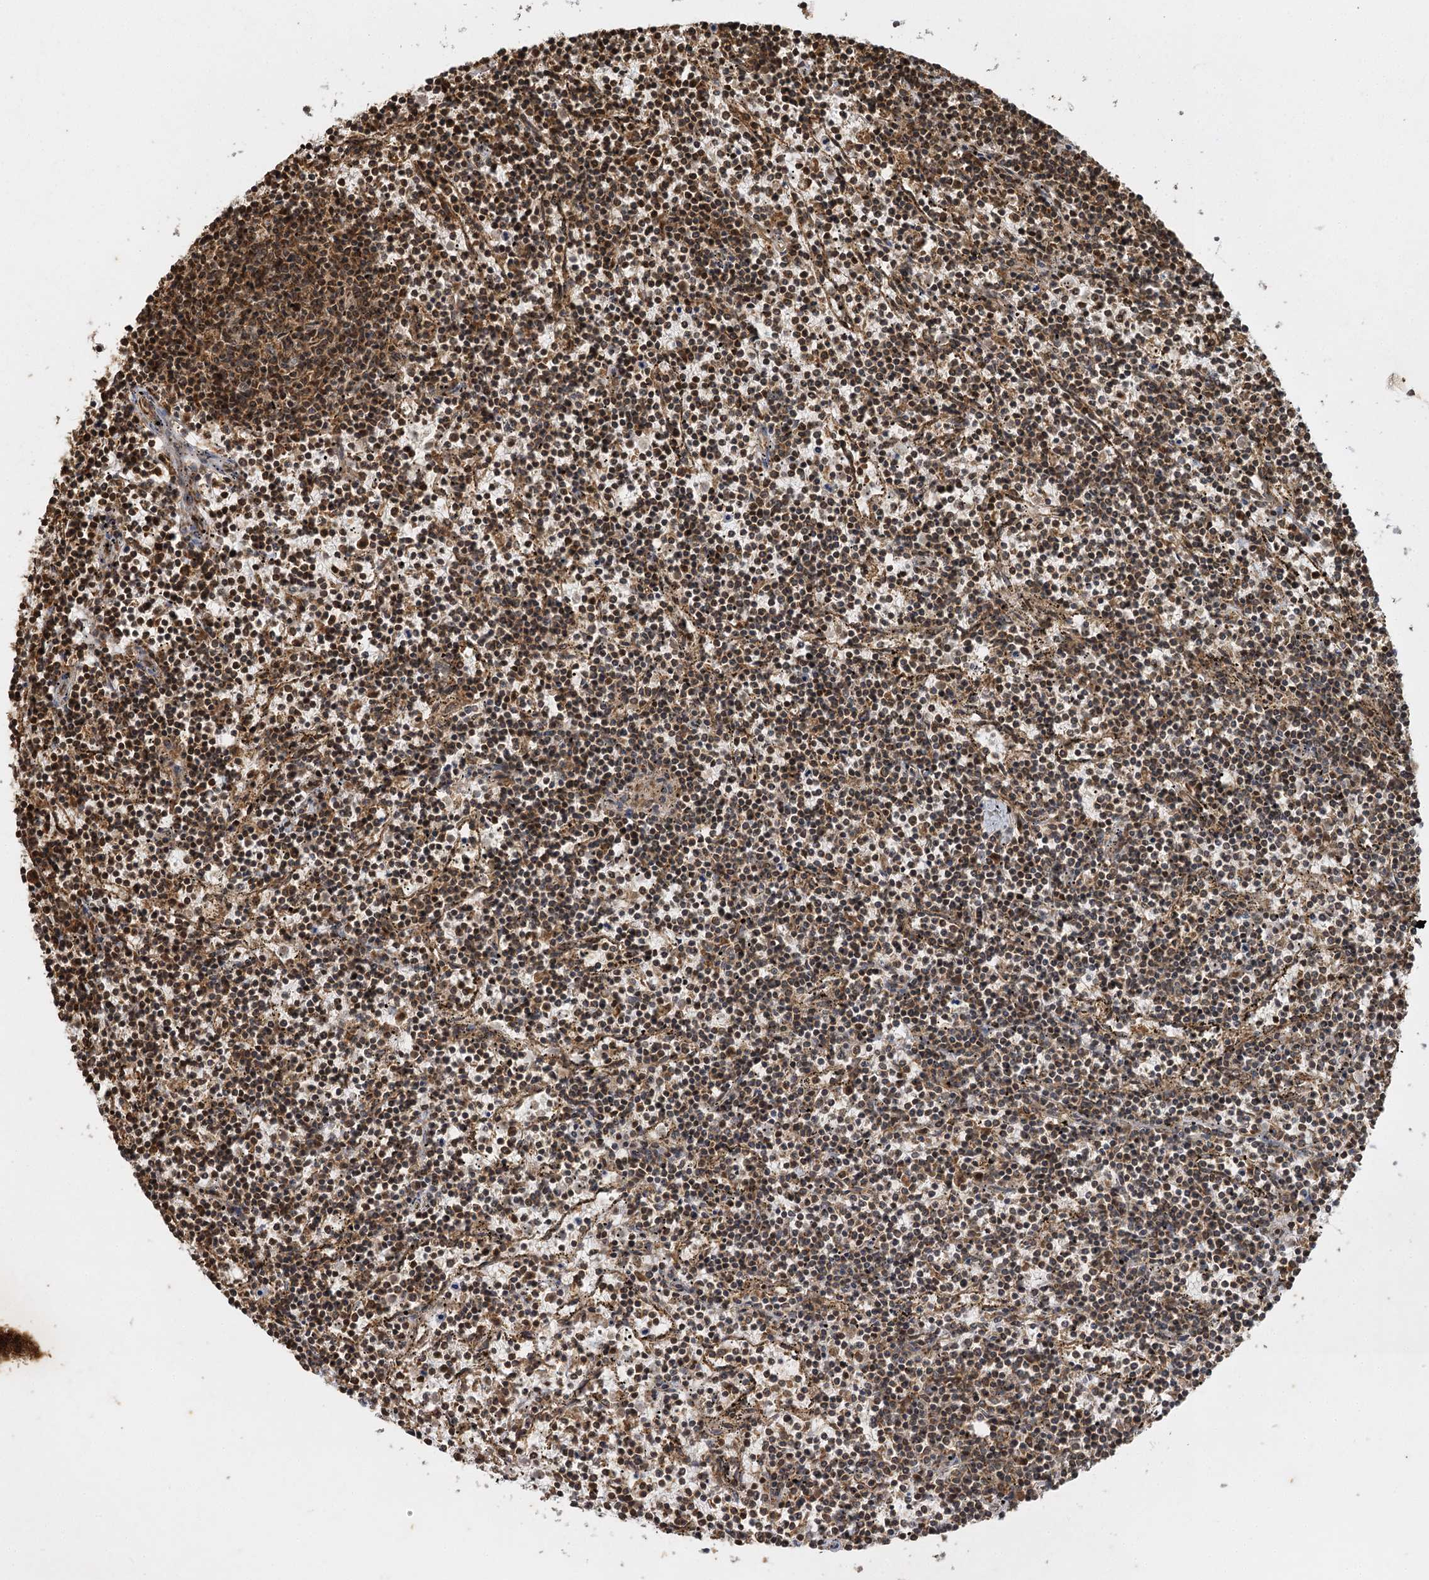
{"staining": {"intensity": "strong", "quantity": "25%-75%", "location": "cytoplasmic/membranous,nuclear"}, "tissue": "lymphoma", "cell_type": "Tumor cells", "image_type": "cancer", "snomed": [{"axis": "morphology", "description": "Malignant lymphoma, non-Hodgkin's type, Low grade"}, {"axis": "topography", "description": "Spleen"}], "caption": "Low-grade malignant lymphoma, non-Hodgkin's type stained for a protein shows strong cytoplasmic/membranous and nuclear positivity in tumor cells. The staining was performed using DAB (3,3'-diaminobenzidine) to visualize the protein expression in brown, while the nuclei were stained in blue with hematoxylin (Magnification: 20x).", "gene": "IL11RA", "patient": {"sex": "female", "age": 50}}